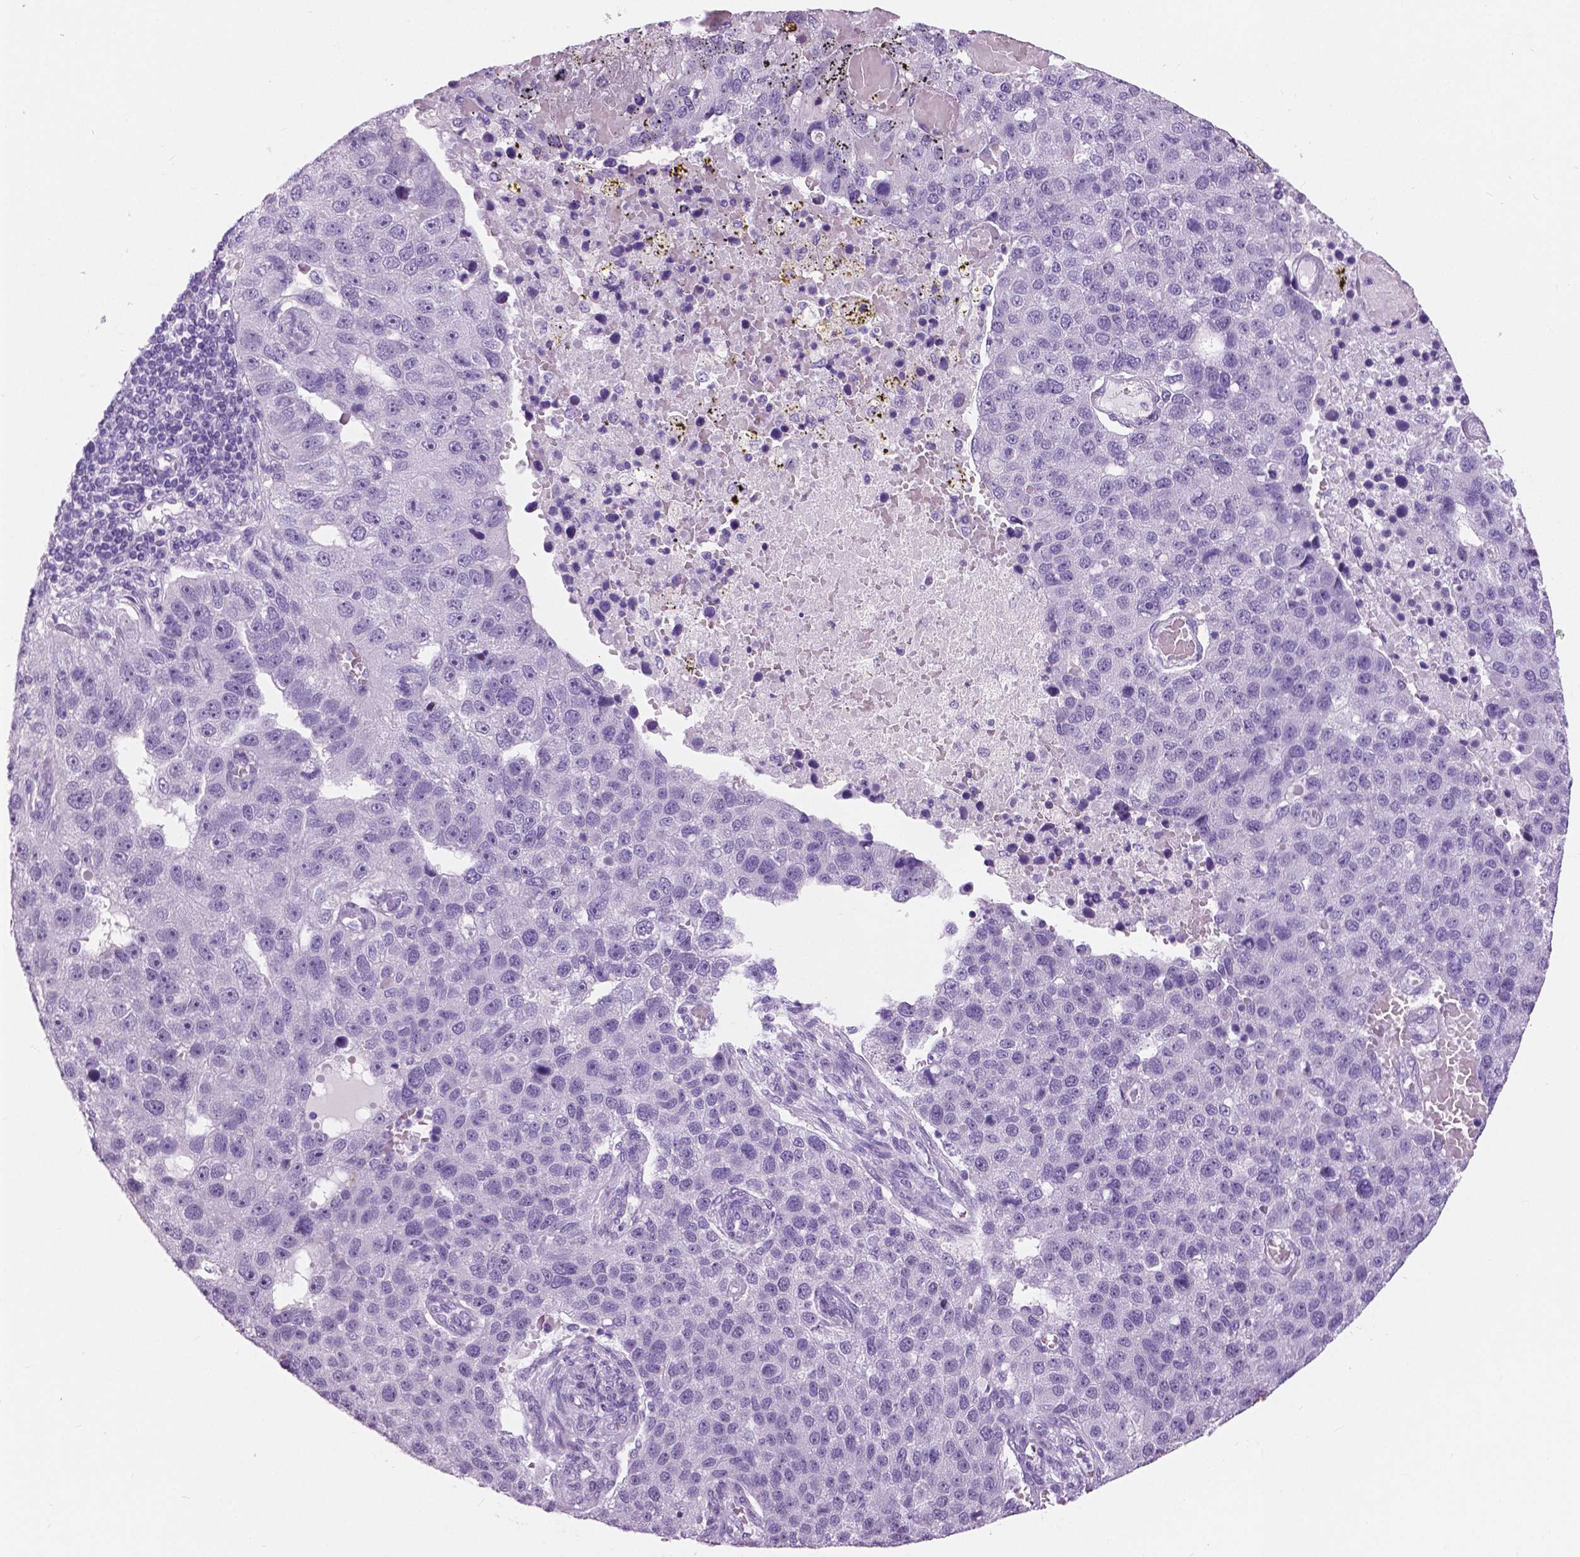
{"staining": {"intensity": "negative", "quantity": "none", "location": "none"}, "tissue": "pancreatic cancer", "cell_type": "Tumor cells", "image_type": "cancer", "snomed": [{"axis": "morphology", "description": "Adenocarcinoma, NOS"}, {"axis": "topography", "description": "Pancreas"}], "caption": "Immunohistochemical staining of human pancreatic cancer shows no significant expression in tumor cells.", "gene": "MYOM1", "patient": {"sex": "female", "age": 61}}